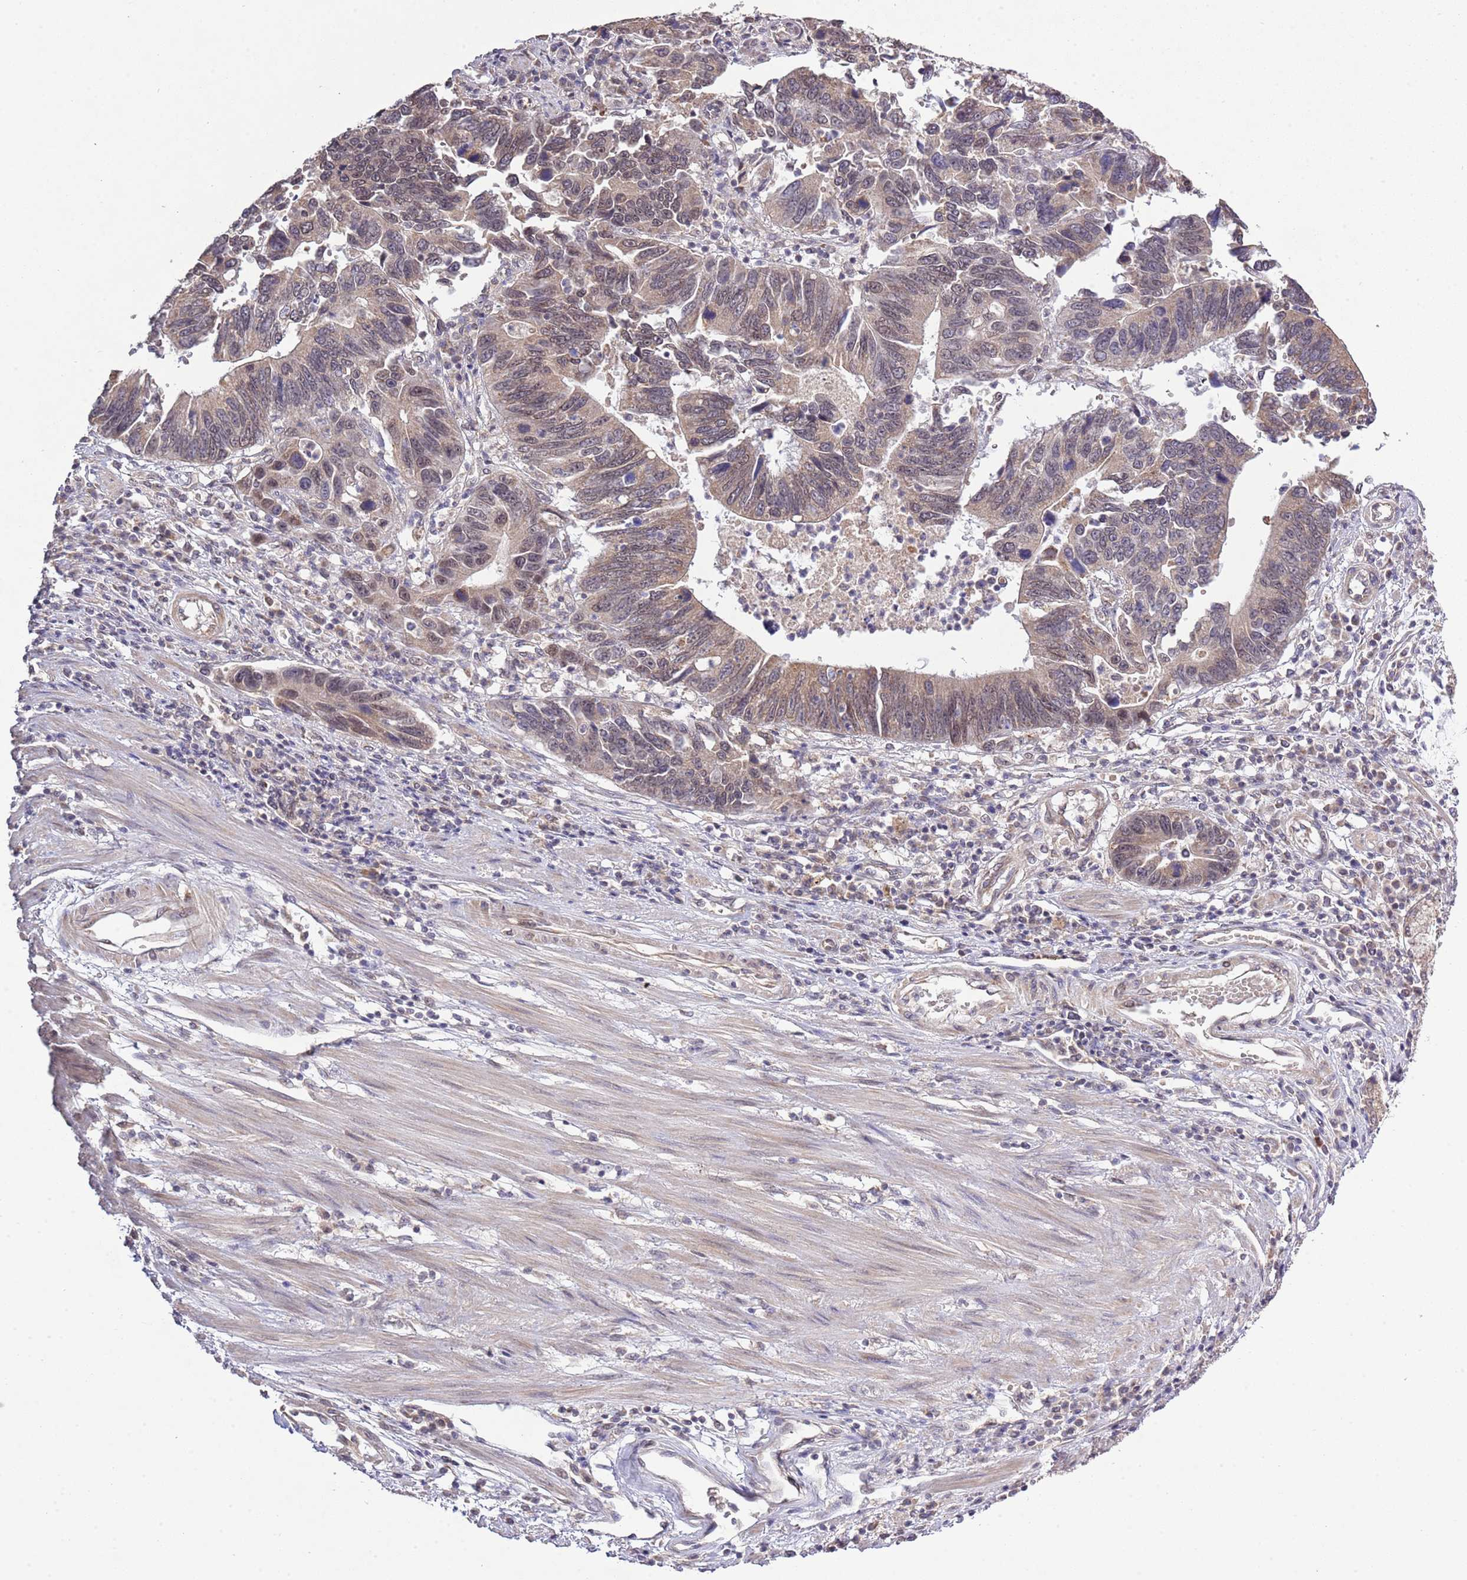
{"staining": {"intensity": "weak", "quantity": ">75%", "location": "cytoplasmic/membranous,nuclear"}, "tissue": "stomach cancer", "cell_type": "Tumor cells", "image_type": "cancer", "snomed": [{"axis": "morphology", "description": "Adenocarcinoma, NOS"}, {"axis": "topography", "description": "Stomach"}], "caption": "Brown immunohistochemical staining in stomach cancer demonstrates weak cytoplasmic/membranous and nuclear staining in about >75% of tumor cells. Nuclei are stained in blue.", "gene": "IVD", "patient": {"sex": "male", "age": 59}}